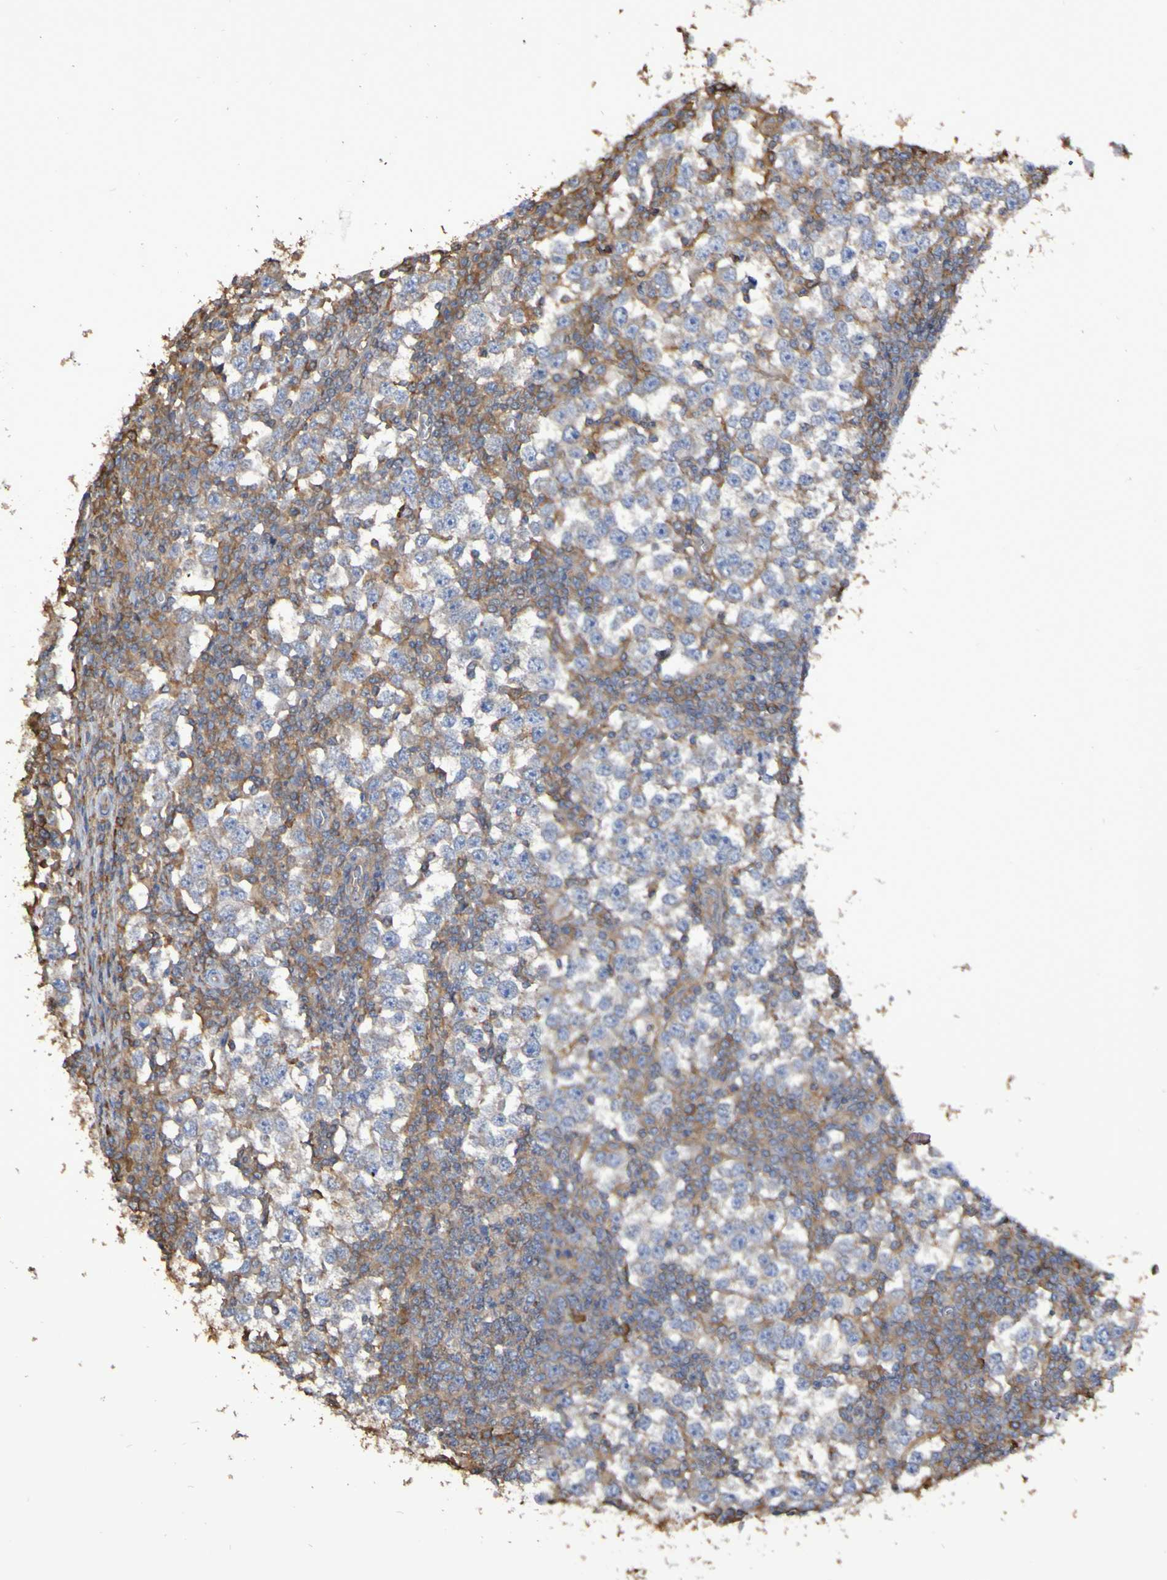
{"staining": {"intensity": "negative", "quantity": "none", "location": "none"}, "tissue": "testis cancer", "cell_type": "Tumor cells", "image_type": "cancer", "snomed": [{"axis": "morphology", "description": "Seminoma, NOS"}, {"axis": "topography", "description": "Testis"}], "caption": "An immunohistochemistry photomicrograph of seminoma (testis) is shown. There is no staining in tumor cells of seminoma (testis).", "gene": "SYNJ1", "patient": {"sex": "male", "age": 65}}